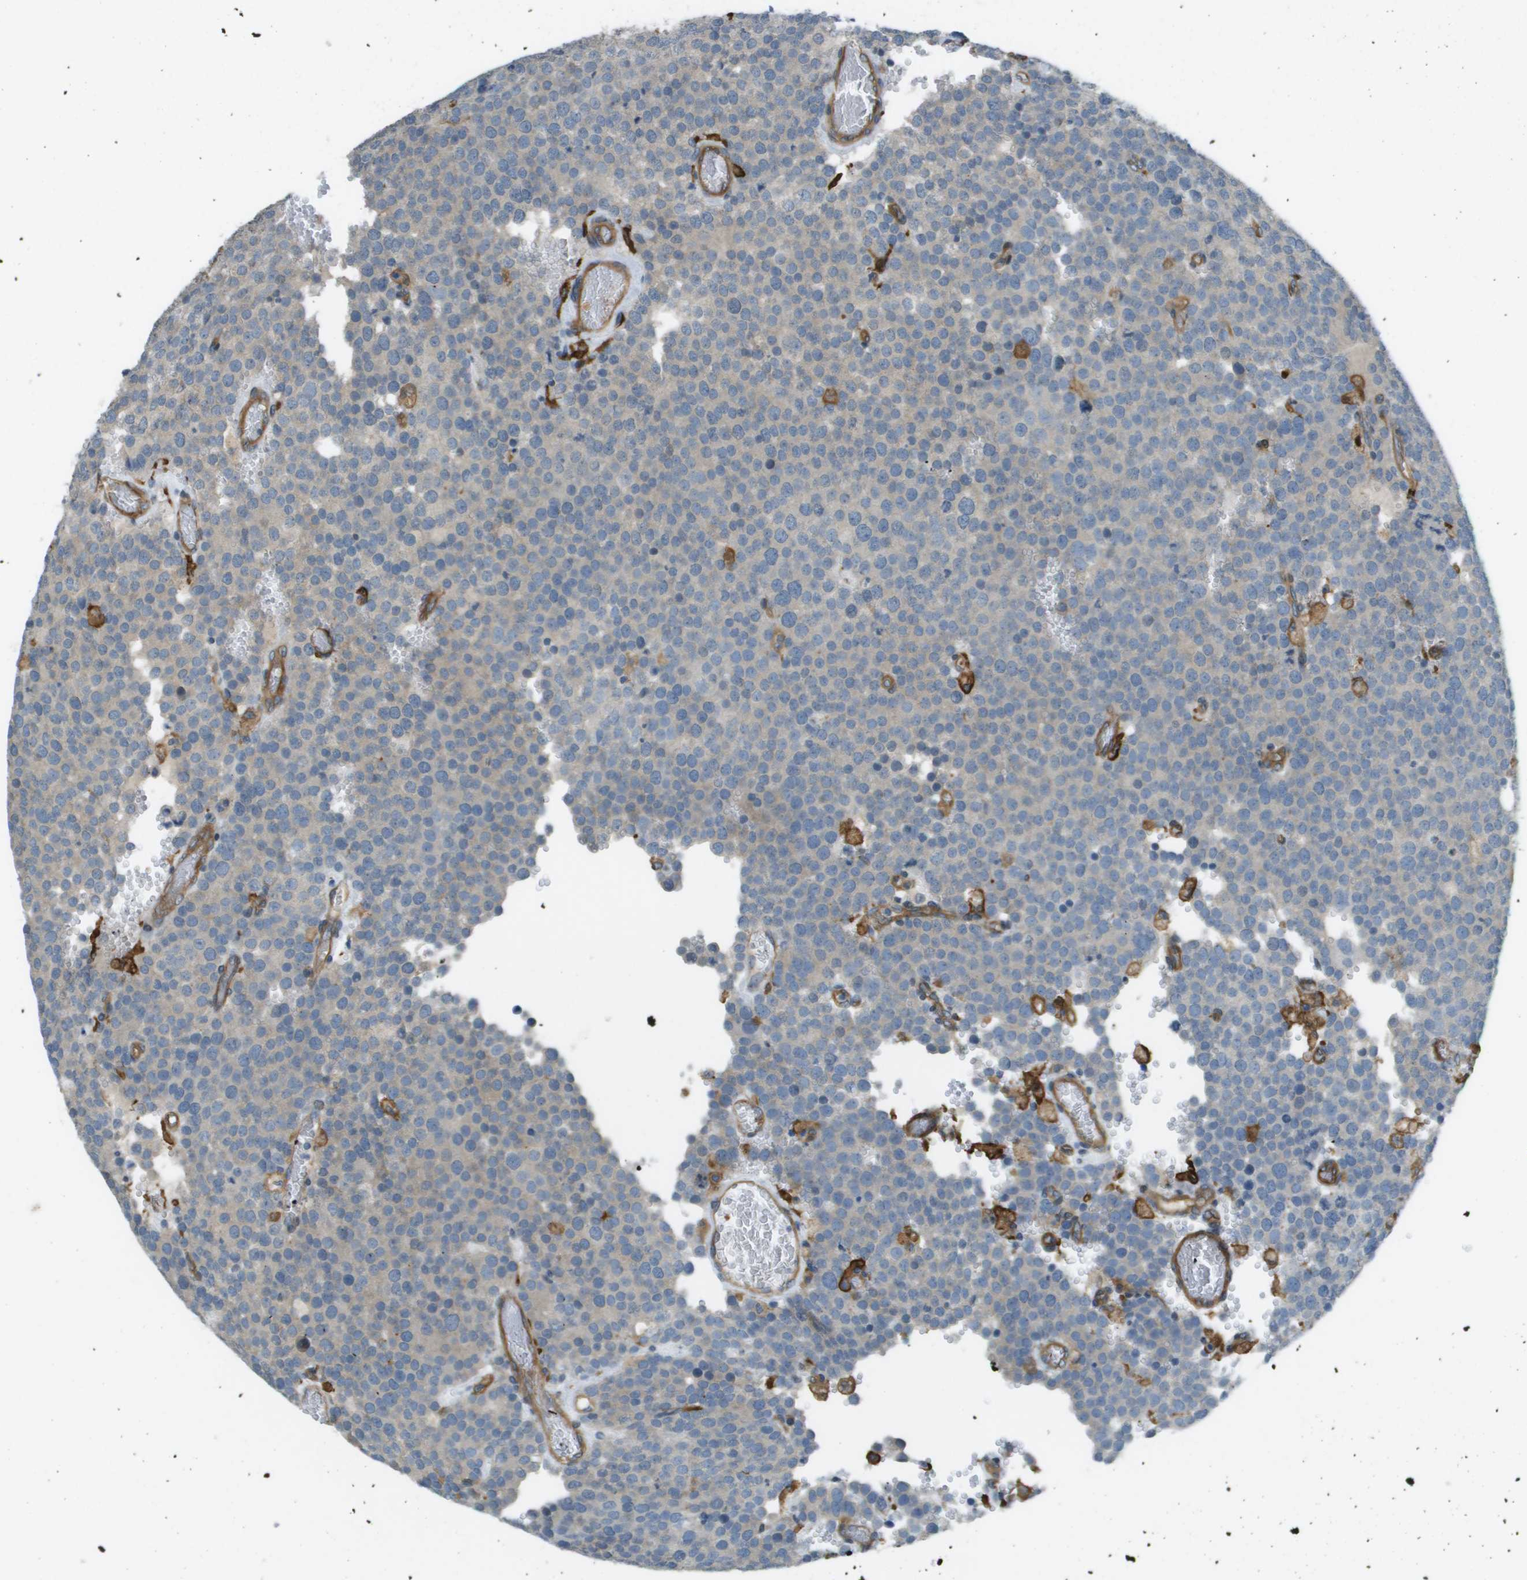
{"staining": {"intensity": "negative", "quantity": "none", "location": "none"}, "tissue": "testis cancer", "cell_type": "Tumor cells", "image_type": "cancer", "snomed": [{"axis": "morphology", "description": "Normal tissue, NOS"}, {"axis": "morphology", "description": "Seminoma, NOS"}, {"axis": "topography", "description": "Testis"}], "caption": "This is an immunohistochemistry micrograph of testis cancer (seminoma). There is no expression in tumor cells.", "gene": "CORO1B", "patient": {"sex": "male", "age": 71}}